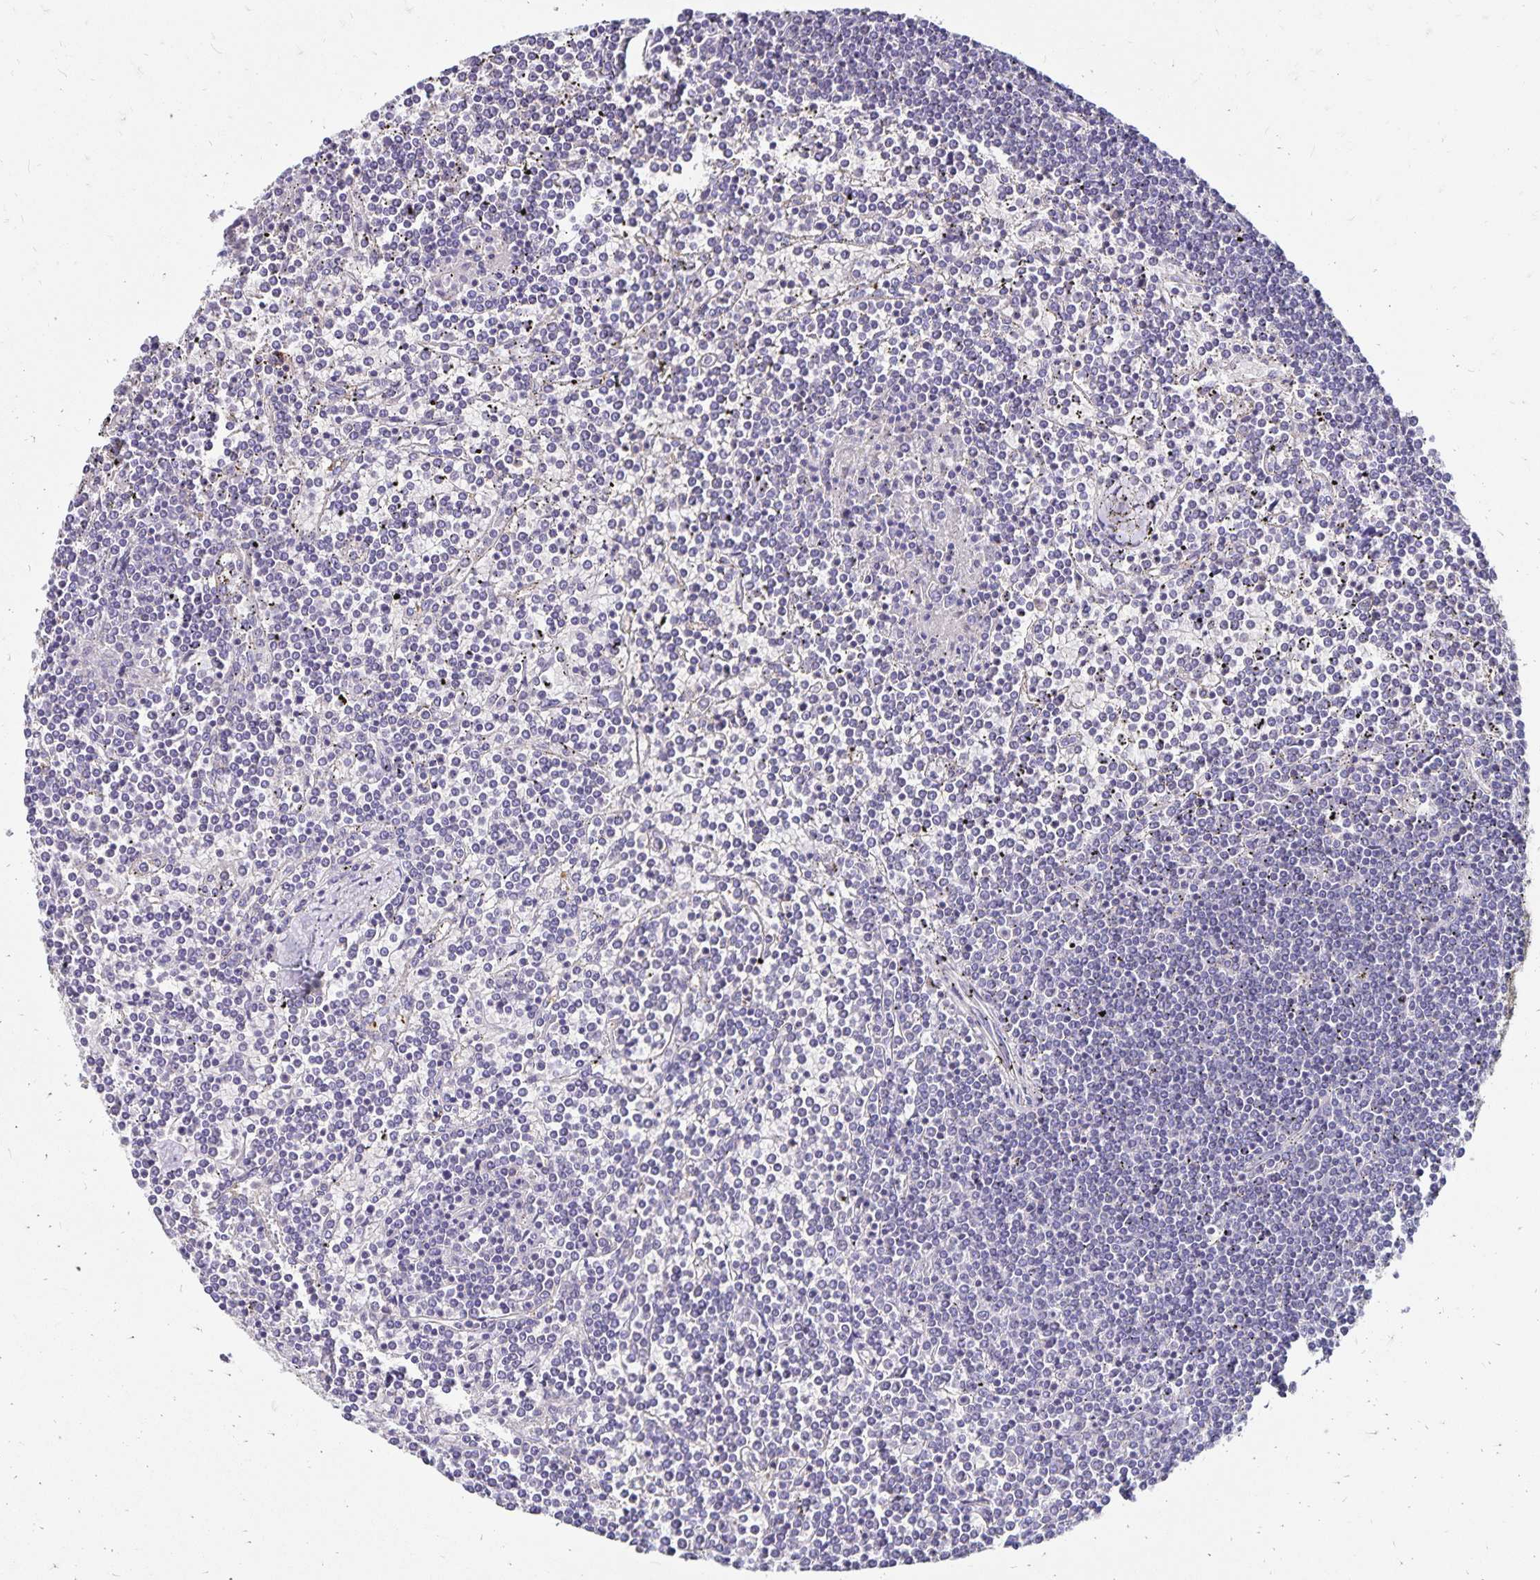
{"staining": {"intensity": "negative", "quantity": "none", "location": "none"}, "tissue": "lymphoma", "cell_type": "Tumor cells", "image_type": "cancer", "snomed": [{"axis": "morphology", "description": "Malignant lymphoma, non-Hodgkin's type, Low grade"}, {"axis": "topography", "description": "Spleen"}], "caption": "Human malignant lymphoma, non-Hodgkin's type (low-grade) stained for a protein using immunohistochemistry exhibits no positivity in tumor cells.", "gene": "RPRML", "patient": {"sex": "female", "age": 19}}